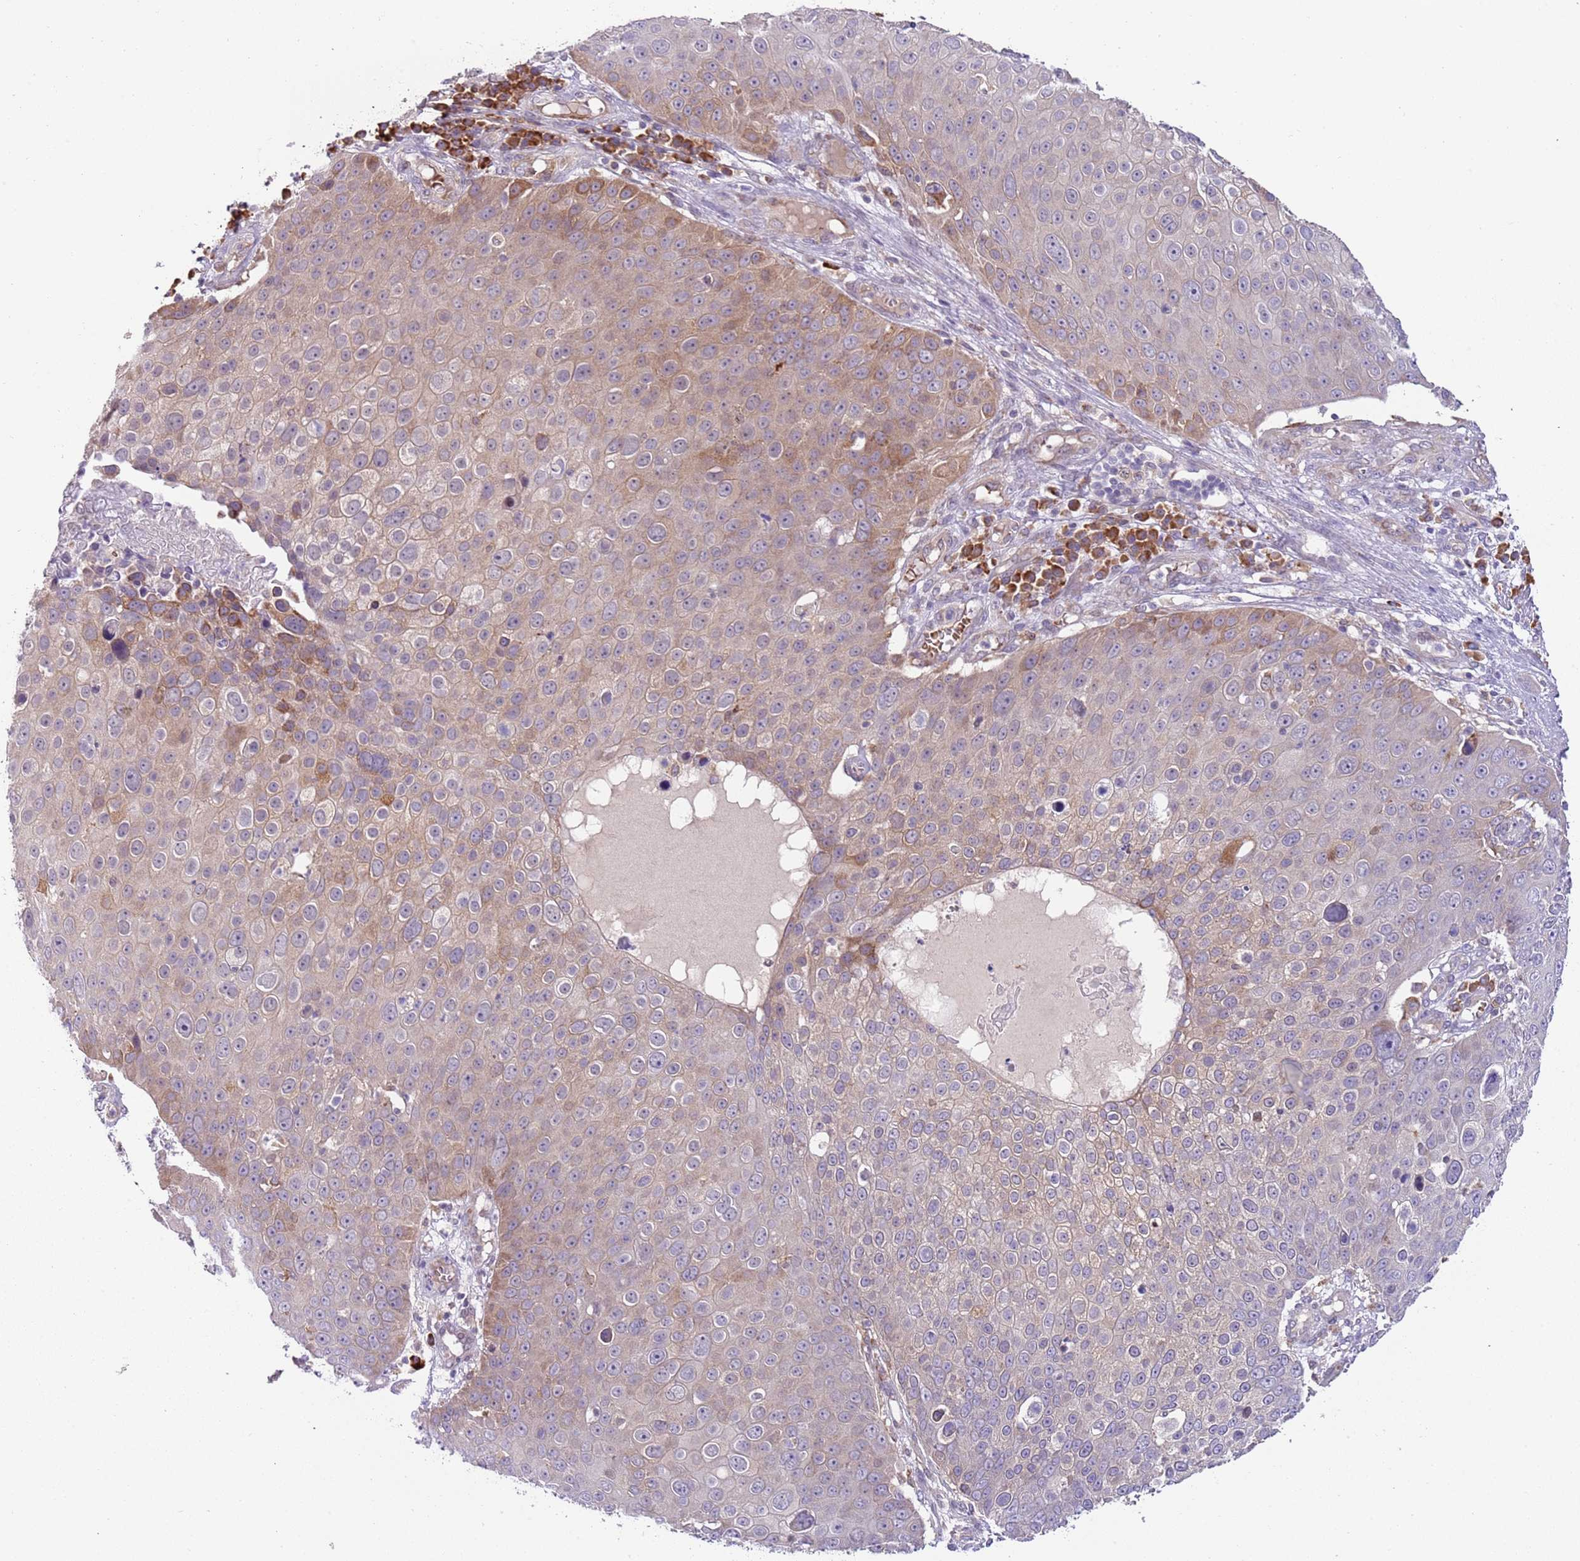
{"staining": {"intensity": "moderate", "quantity": "25%-75%", "location": "cytoplasmic/membranous"}, "tissue": "skin cancer", "cell_type": "Tumor cells", "image_type": "cancer", "snomed": [{"axis": "morphology", "description": "Squamous cell carcinoma, NOS"}, {"axis": "topography", "description": "Skin"}], "caption": "The image shows immunohistochemical staining of skin squamous cell carcinoma. There is moderate cytoplasmic/membranous staining is present in about 25%-75% of tumor cells. Using DAB (brown) and hematoxylin (blue) stains, captured at high magnification using brightfield microscopy.", "gene": "VWCE", "patient": {"sex": "male", "age": 71}}